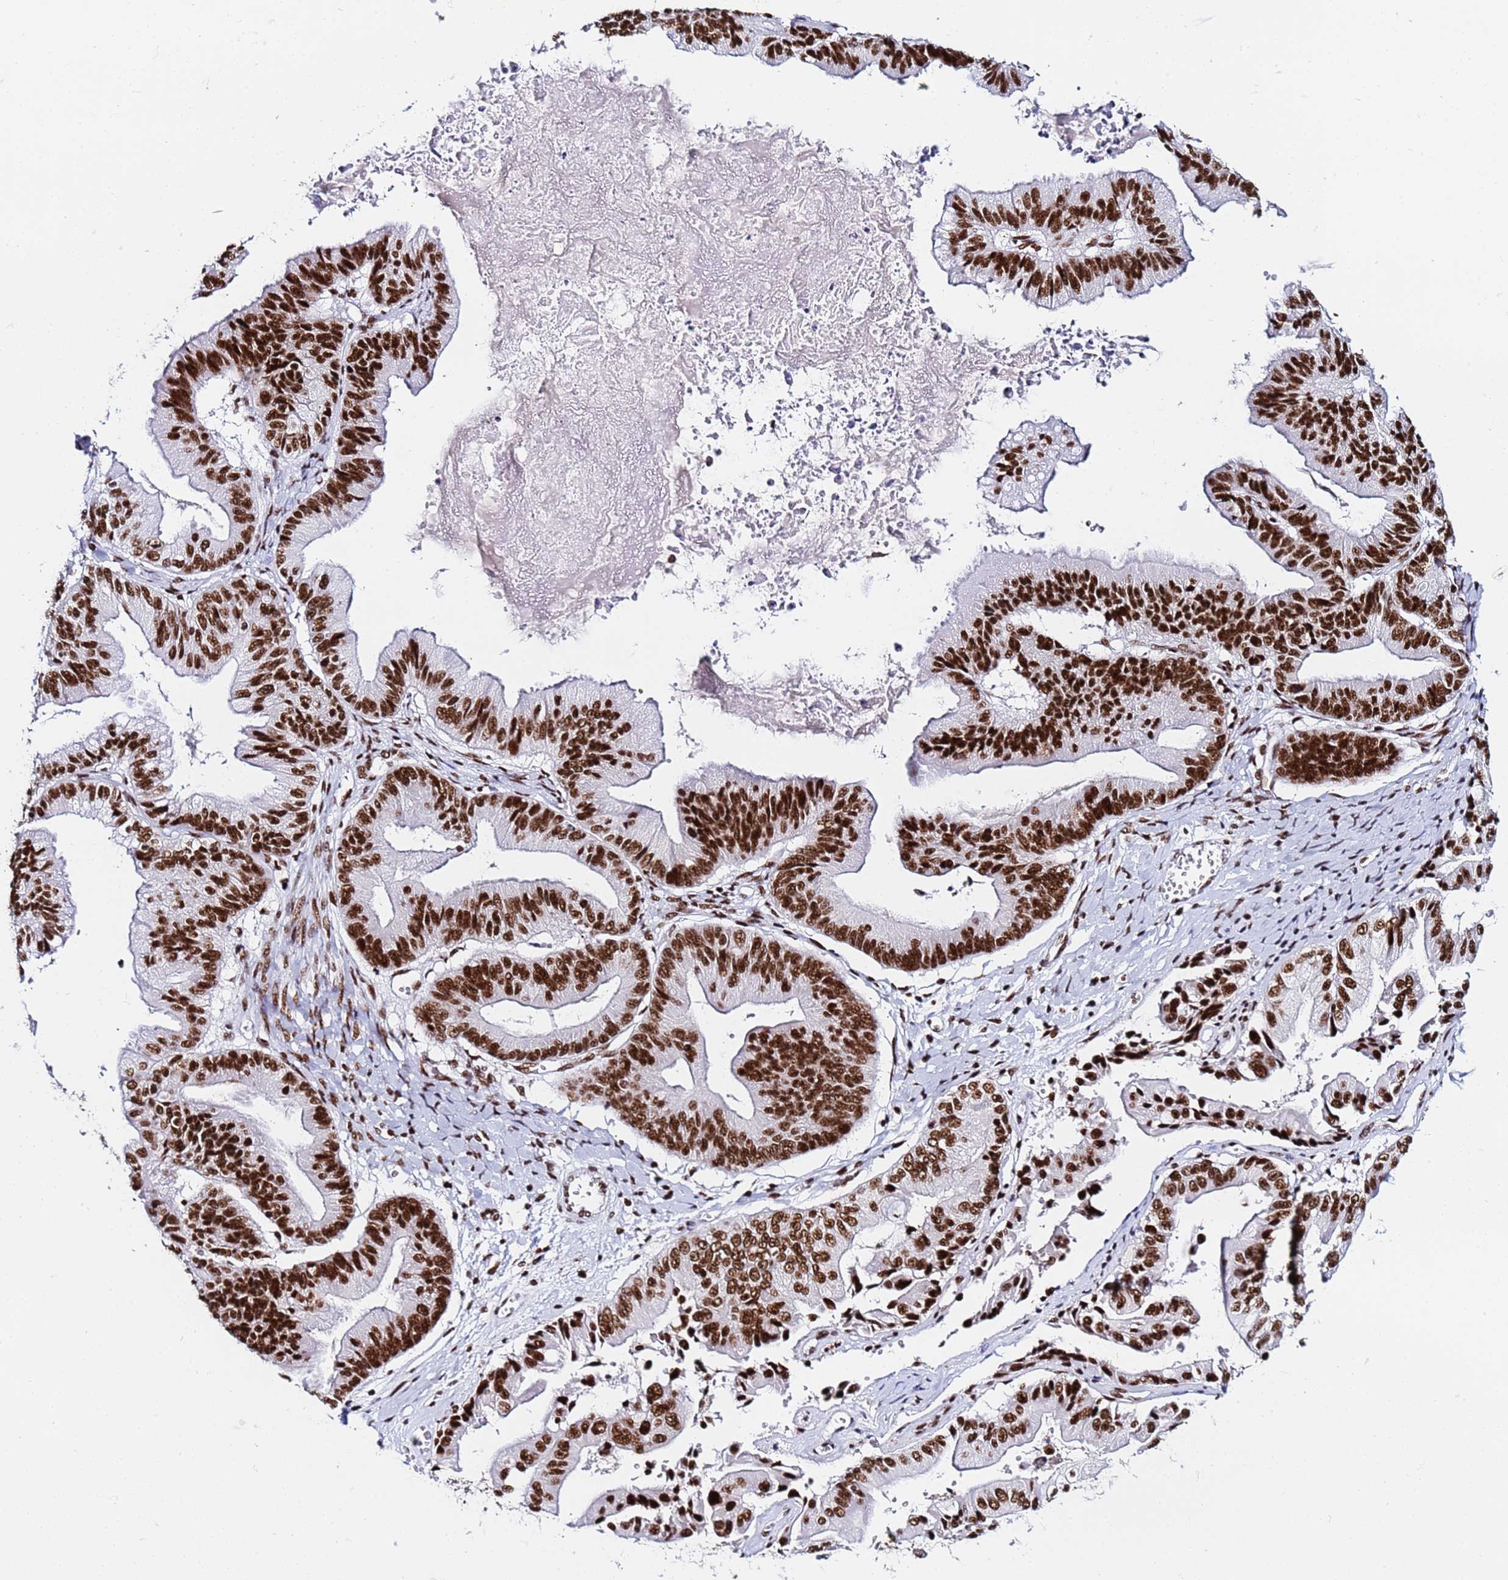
{"staining": {"intensity": "strong", "quantity": ">75%", "location": "nuclear"}, "tissue": "ovarian cancer", "cell_type": "Tumor cells", "image_type": "cancer", "snomed": [{"axis": "morphology", "description": "Cystadenocarcinoma, mucinous, NOS"}, {"axis": "topography", "description": "Ovary"}], "caption": "The immunohistochemical stain shows strong nuclear staining in tumor cells of ovarian cancer (mucinous cystadenocarcinoma) tissue.", "gene": "SNRPA1", "patient": {"sex": "female", "age": 61}}